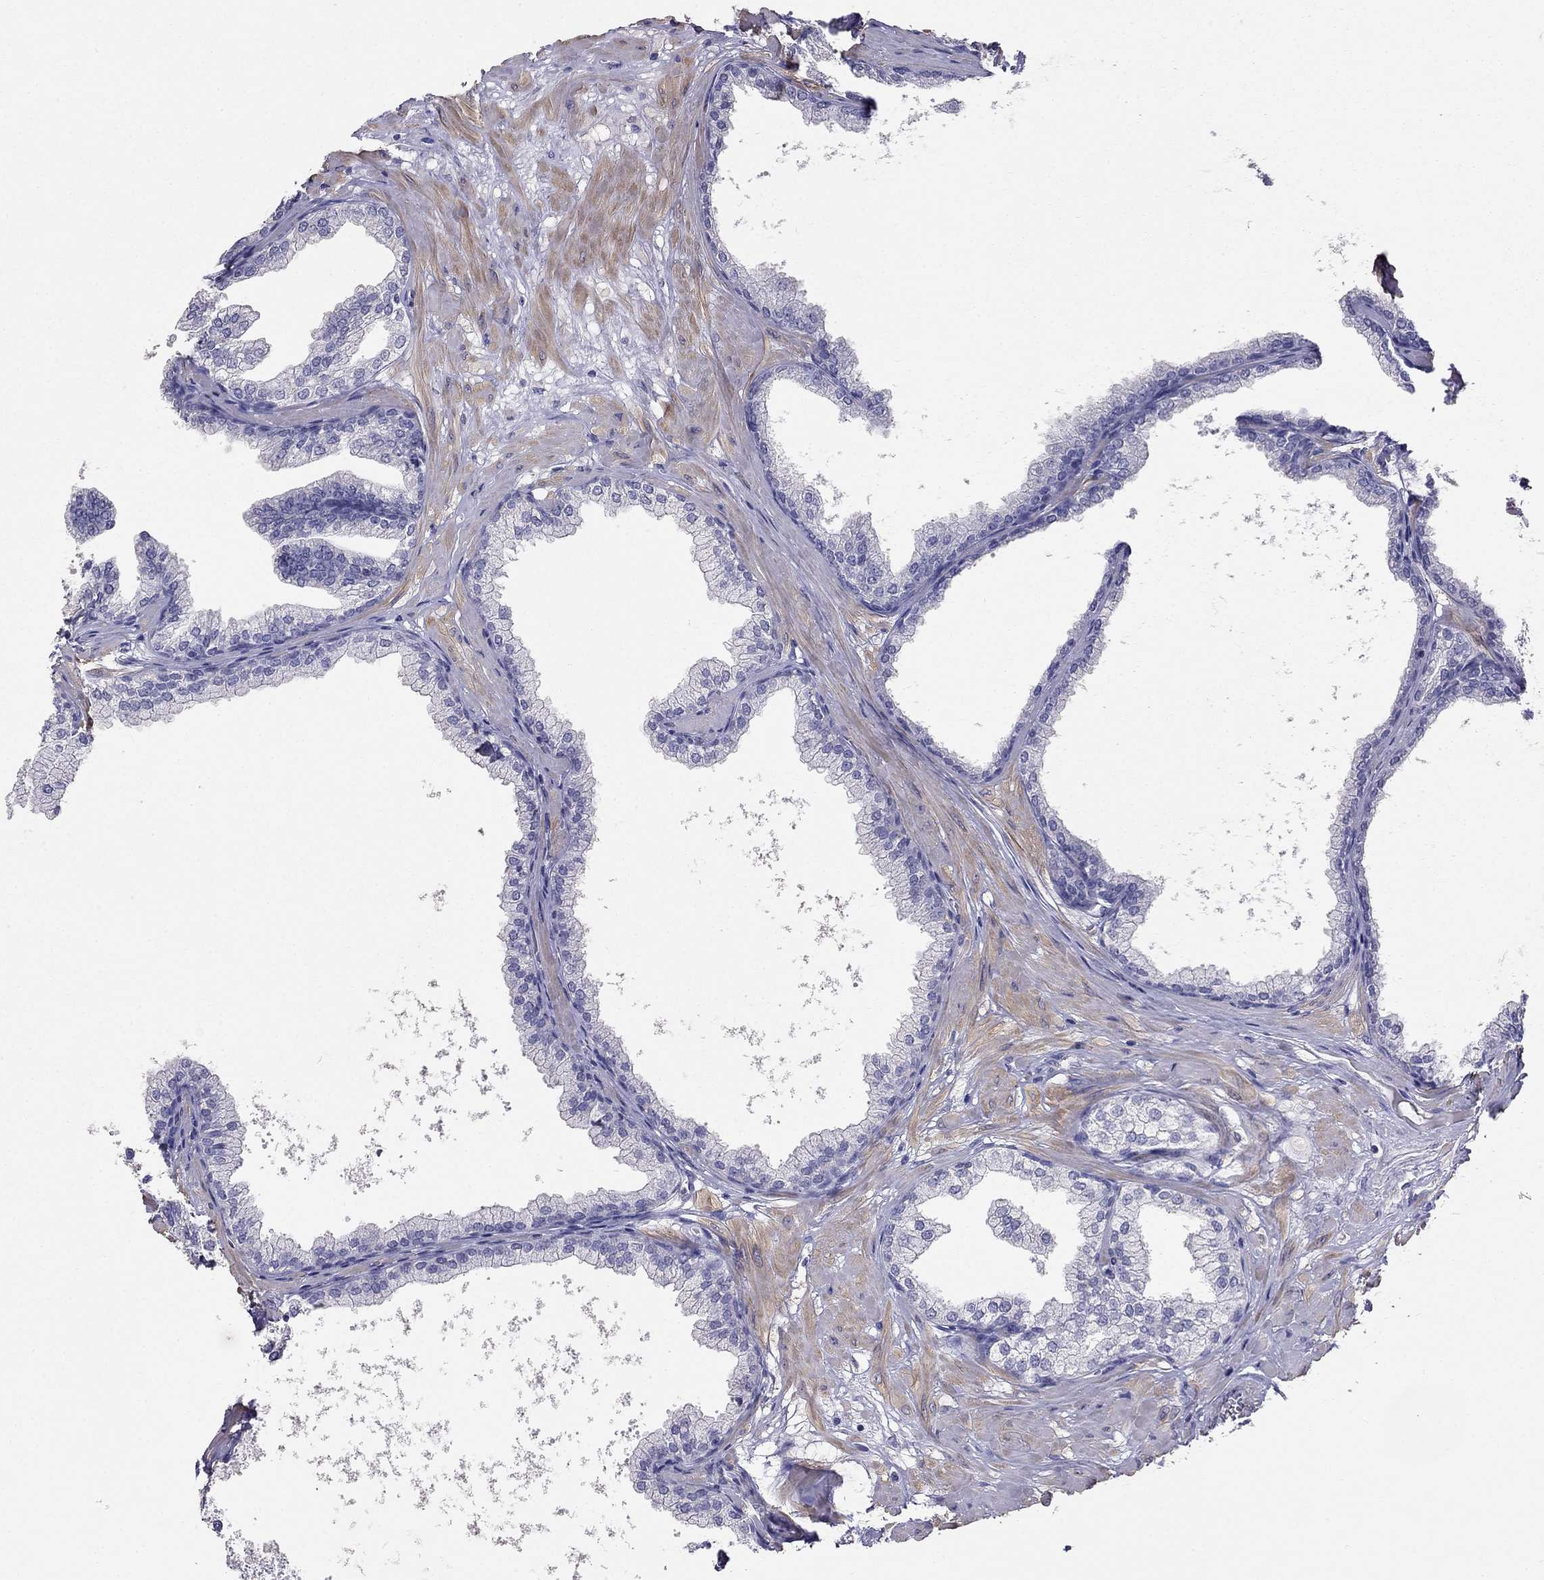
{"staining": {"intensity": "negative", "quantity": "none", "location": "none"}, "tissue": "prostate", "cell_type": "Glandular cells", "image_type": "normal", "snomed": [{"axis": "morphology", "description": "Normal tissue, NOS"}, {"axis": "topography", "description": "Prostate"}], "caption": "High power microscopy photomicrograph of an IHC image of unremarkable prostate, revealing no significant positivity in glandular cells. The staining was performed using DAB (3,3'-diaminobenzidine) to visualize the protein expression in brown, while the nuclei were stained in blue with hematoxylin (Magnification: 20x).", "gene": "LY6H", "patient": {"sex": "male", "age": 37}}